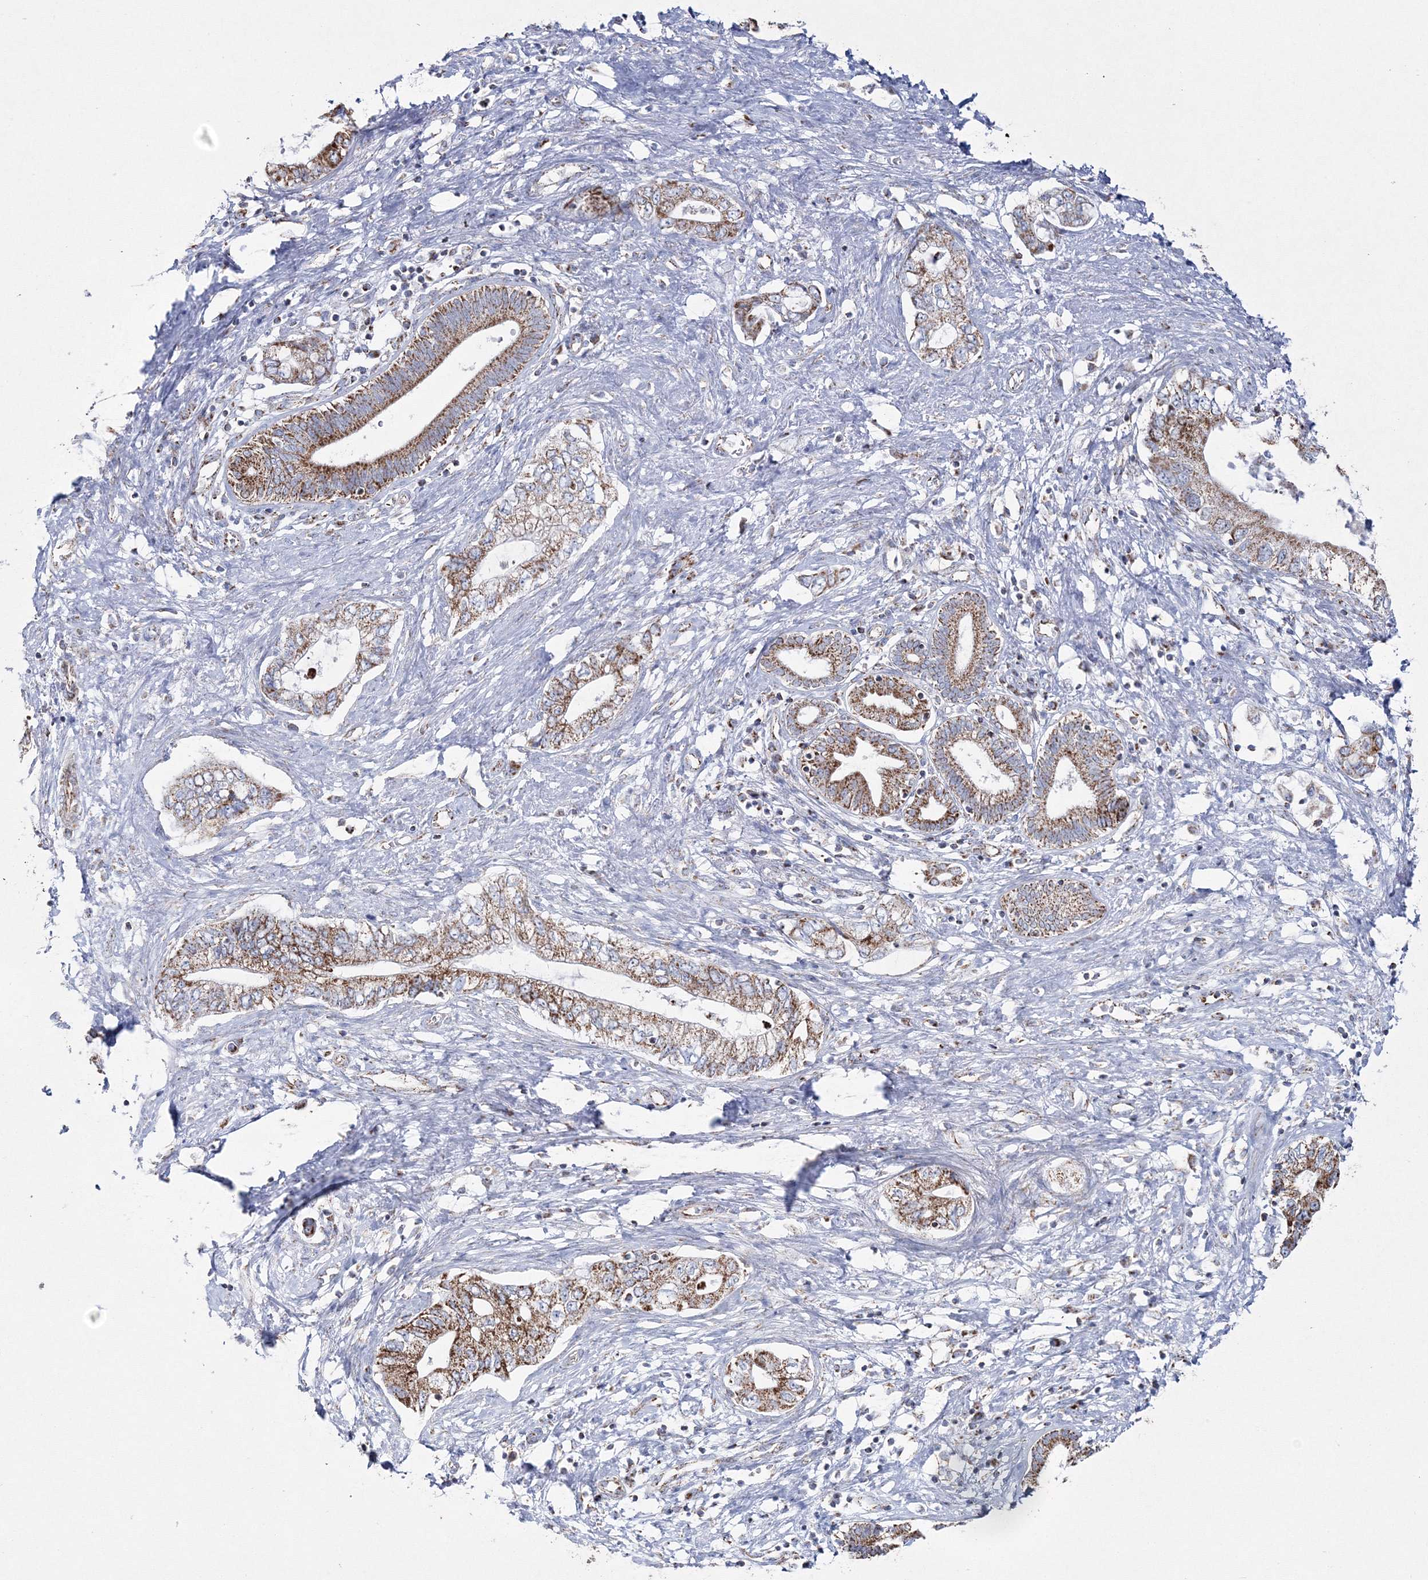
{"staining": {"intensity": "moderate", "quantity": ">75%", "location": "cytoplasmic/membranous"}, "tissue": "pancreatic cancer", "cell_type": "Tumor cells", "image_type": "cancer", "snomed": [{"axis": "morphology", "description": "Adenocarcinoma, NOS"}, {"axis": "topography", "description": "Pancreas"}], "caption": "Protein staining of pancreatic cancer (adenocarcinoma) tissue demonstrates moderate cytoplasmic/membranous positivity in approximately >75% of tumor cells. (IHC, brightfield microscopy, high magnification).", "gene": "HIBCH", "patient": {"sex": "female", "age": 73}}